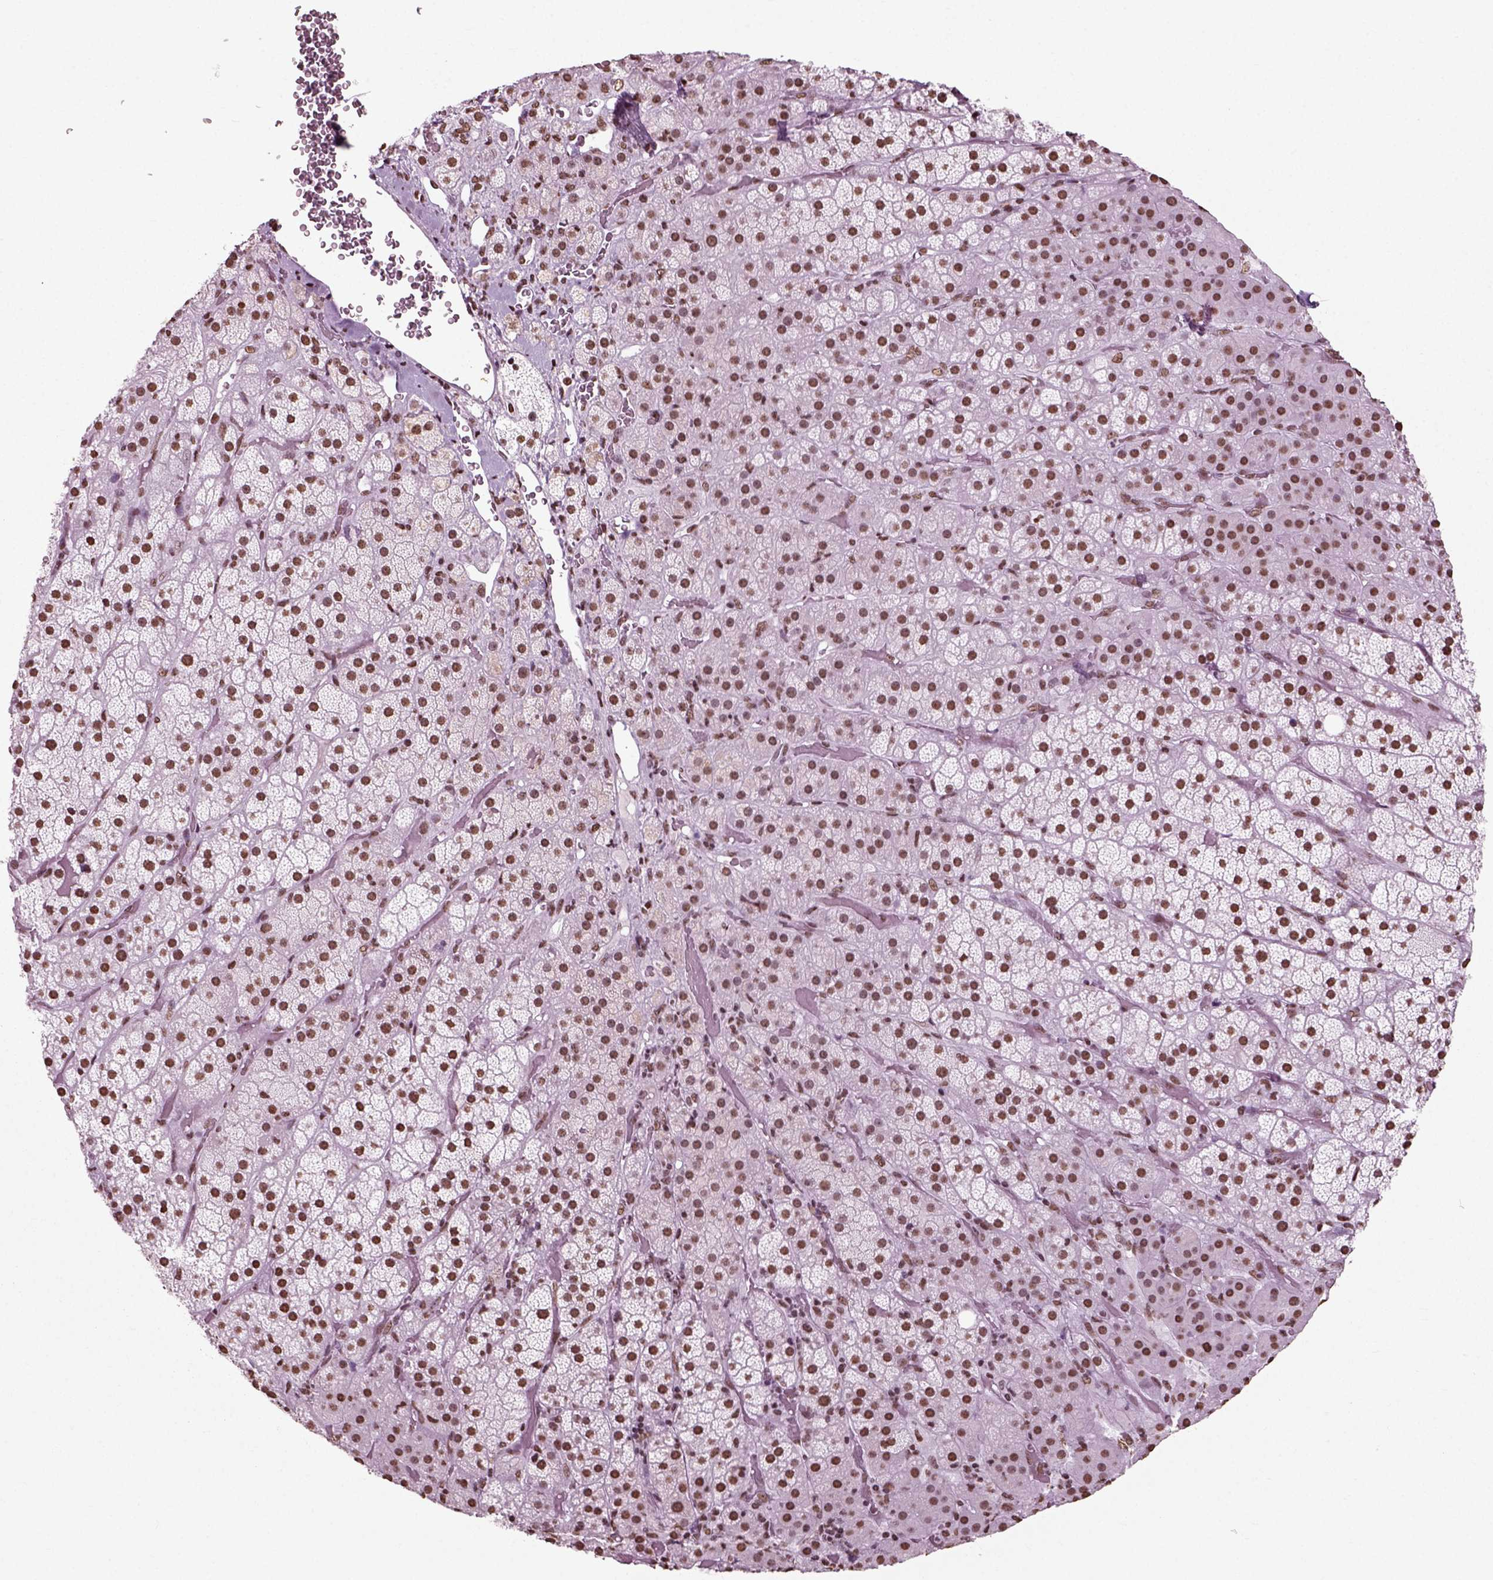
{"staining": {"intensity": "strong", "quantity": ">75%", "location": "nuclear"}, "tissue": "adrenal gland", "cell_type": "Glandular cells", "image_type": "normal", "snomed": [{"axis": "morphology", "description": "Normal tissue, NOS"}, {"axis": "topography", "description": "Adrenal gland"}], "caption": "The histopathology image demonstrates staining of unremarkable adrenal gland, revealing strong nuclear protein expression (brown color) within glandular cells.", "gene": "POLR1H", "patient": {"sex": "male", "age": 57}}